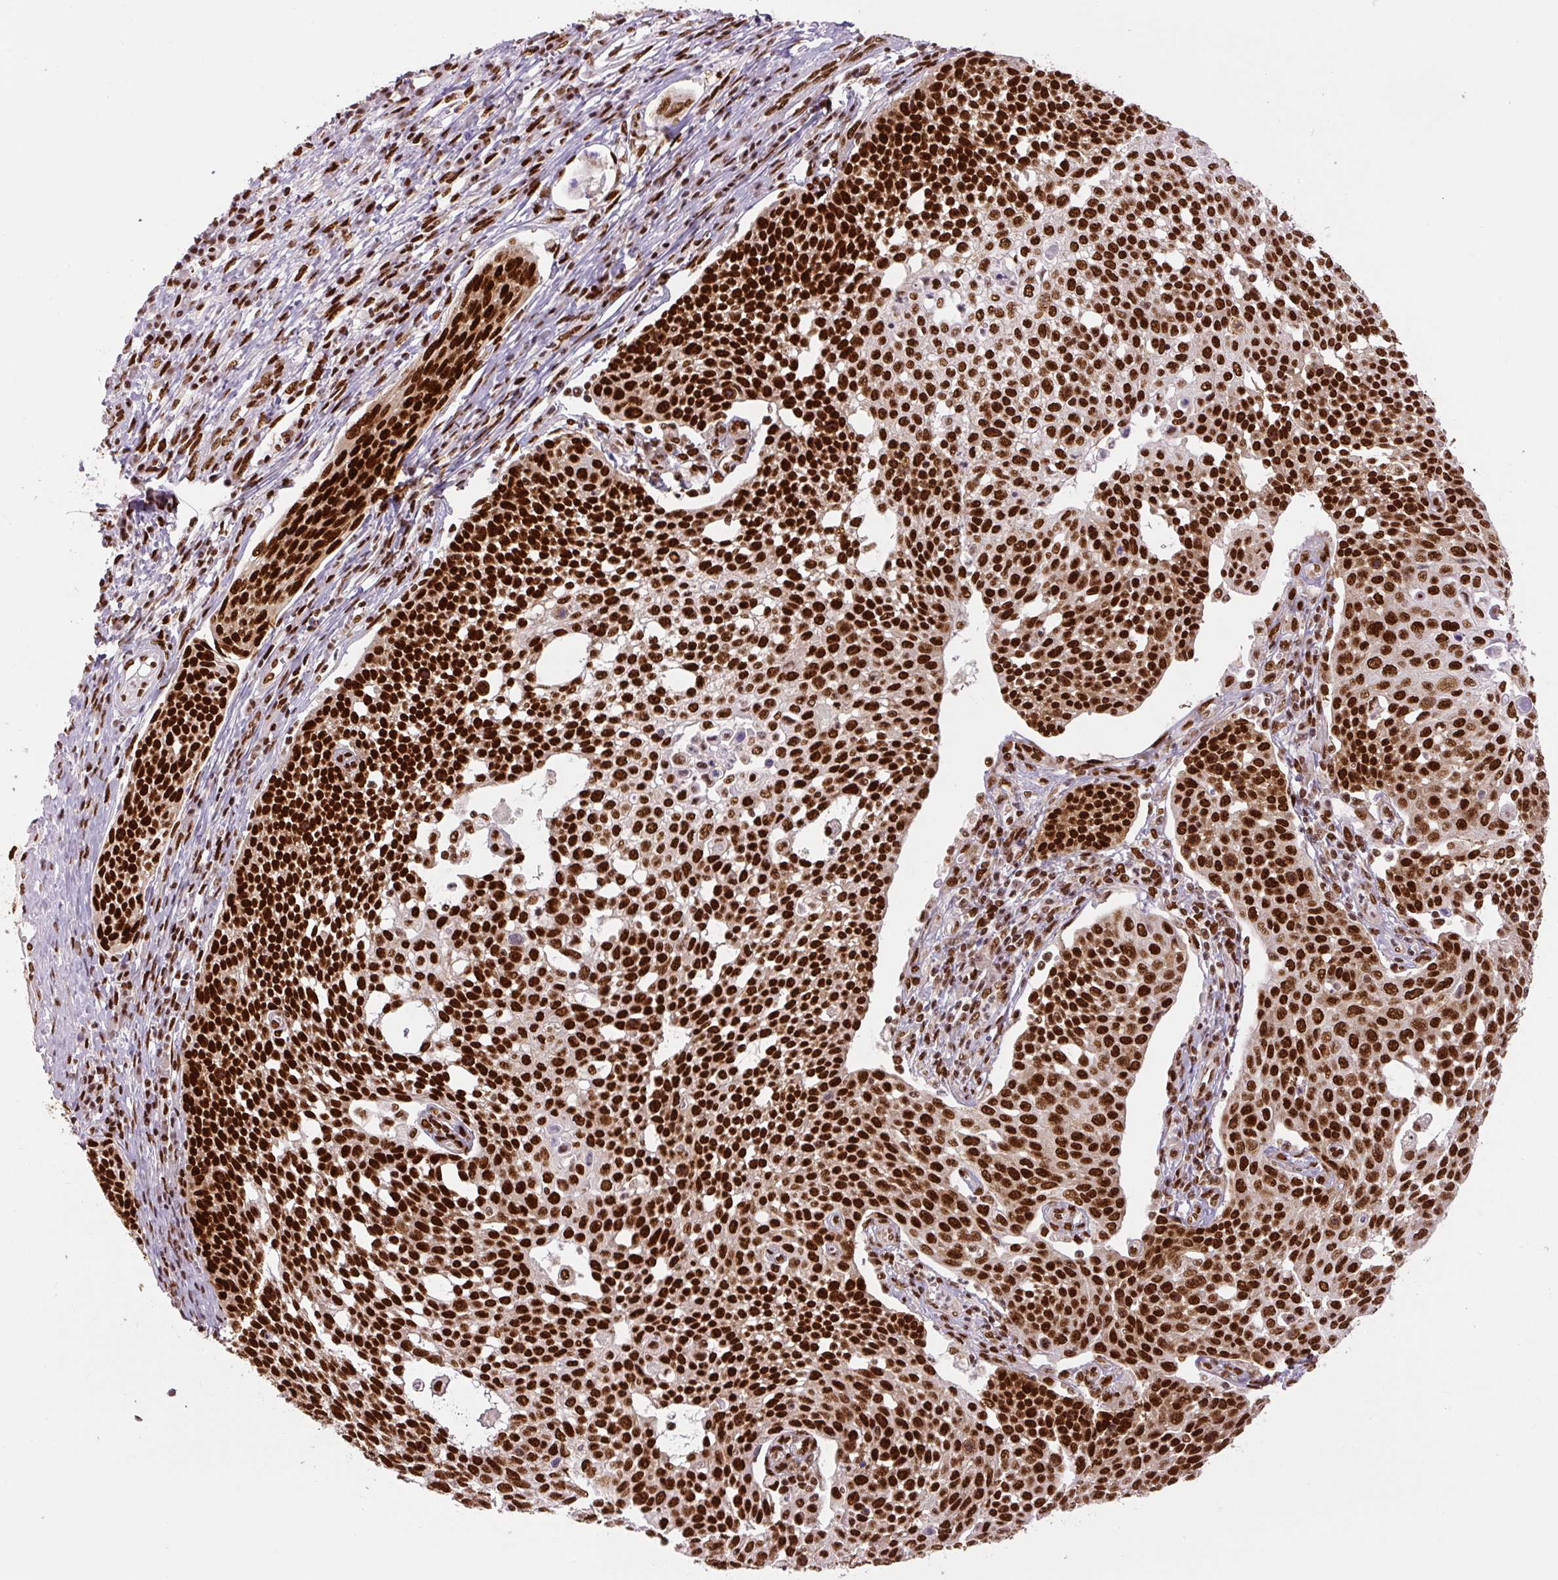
{"staining": {"intensity": "strong", "quantity": ">75%", "location": "nuclear"}, "tissue": "cervical cancer", "cell_type": "Tumor cells", "image_type": "cancer", "snomed": [{"axis": "morphology", "description": "Squamous cell carcinoma, NOS"}, {"axis": "topography", "description": "Cervix"}], "caption": "Squamous cell carcinoma (cervical) stained with a brown dye exhibits strong nuclear positive staining in about >75% of tumor cells.", "gene": "FUS", "patient": {"sex": "female", "age": 34}}